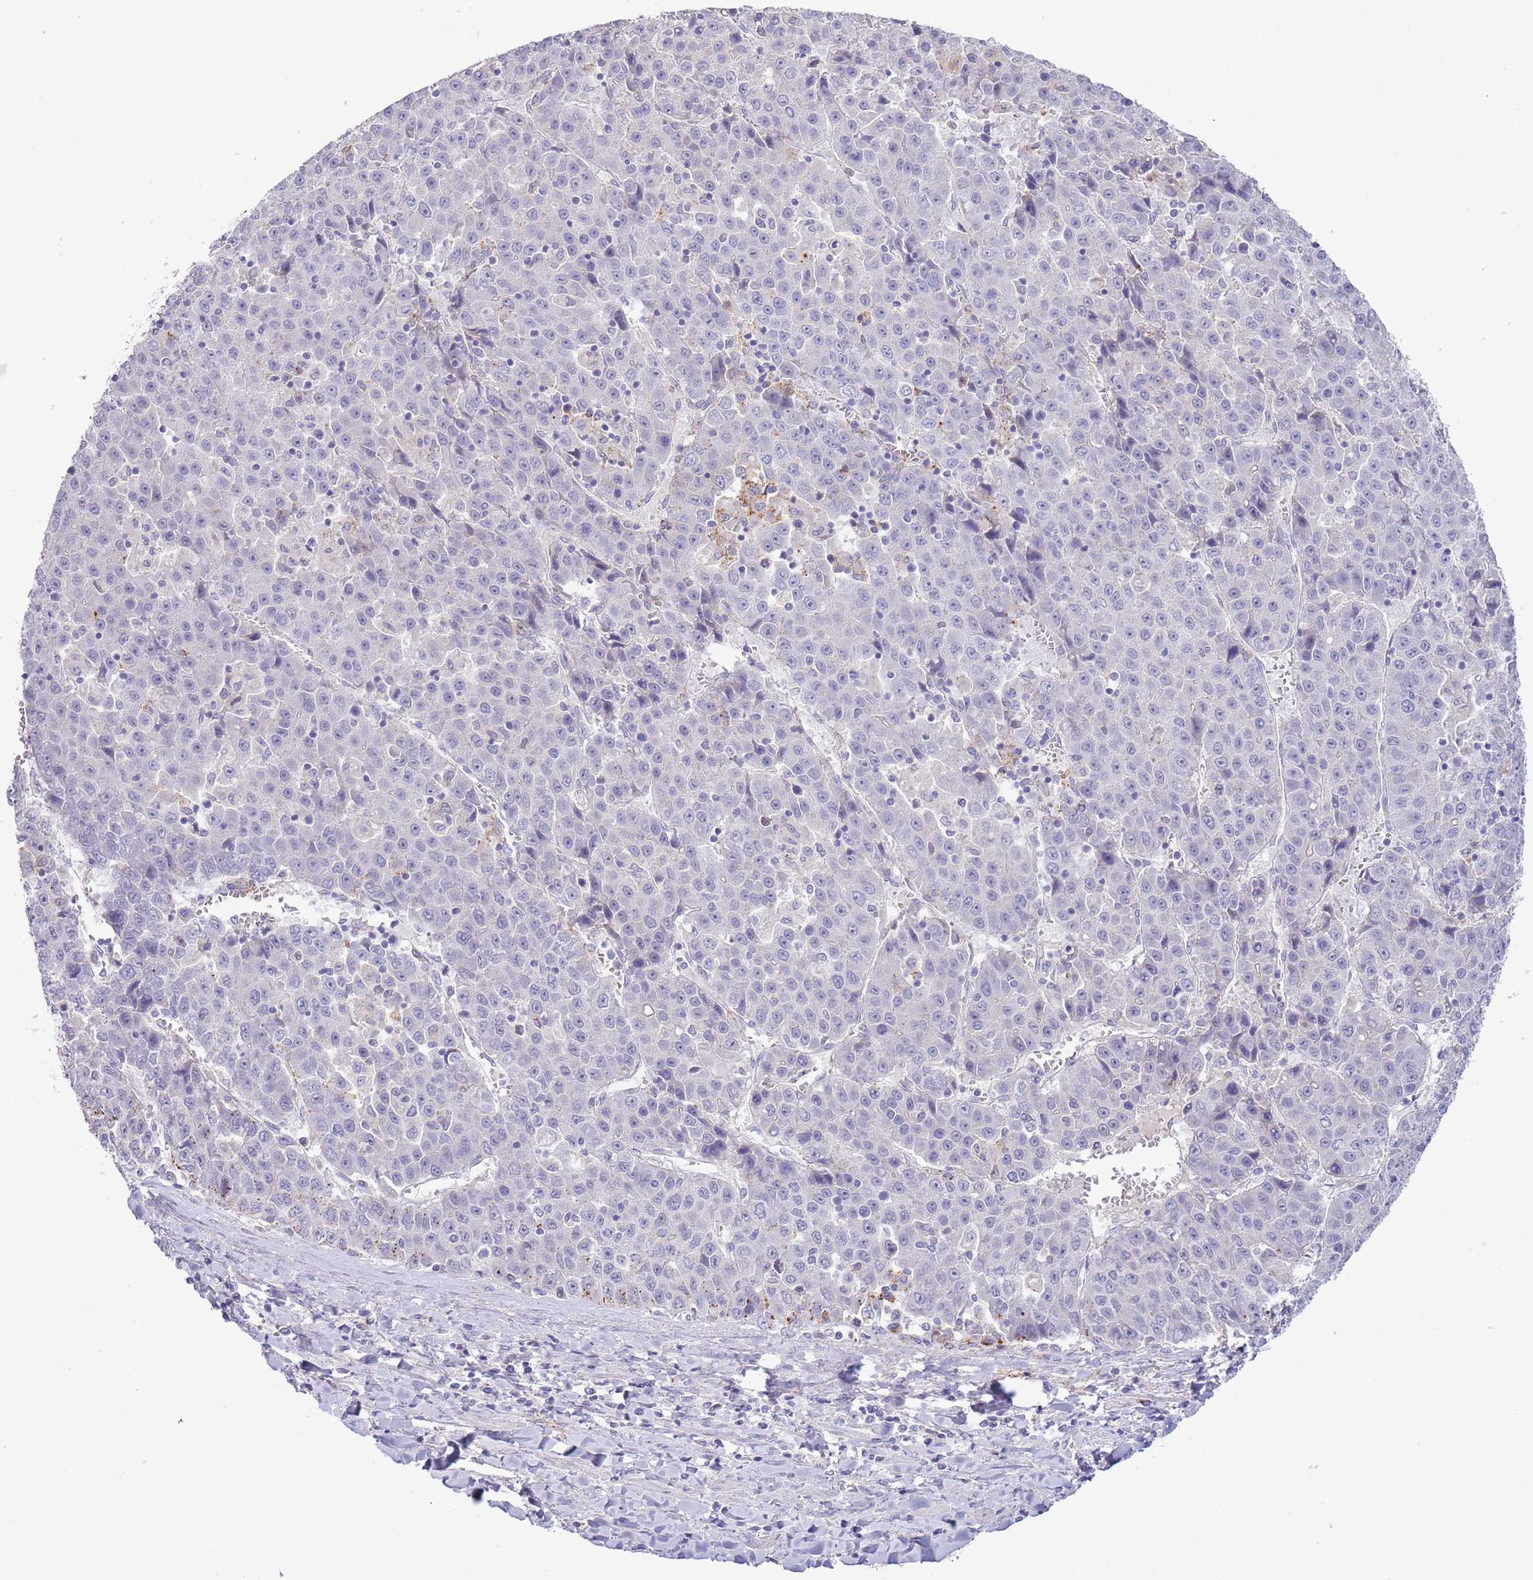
{"staining": {"intensity": "negative", "quantity": "none", "location": "none"}, "tissue": "liver cancer", "cell_type": "Tumor cells", "image_type": "cancer", "snomed": [{"axis": "morphology", "description": "Carcinoma, Hepatocellular, NOS"}, {"axis": "topography", "description": "Liver"}], "caption": "High power microscopy micrograph of an immunohistochemistry (IHC) histopathology image of hepatocellular carcinoma (liver), revealing no significant positivity in tumor cells.", "gene": "ABHD17A", "patient": {"sex": "female", "age": 53}}